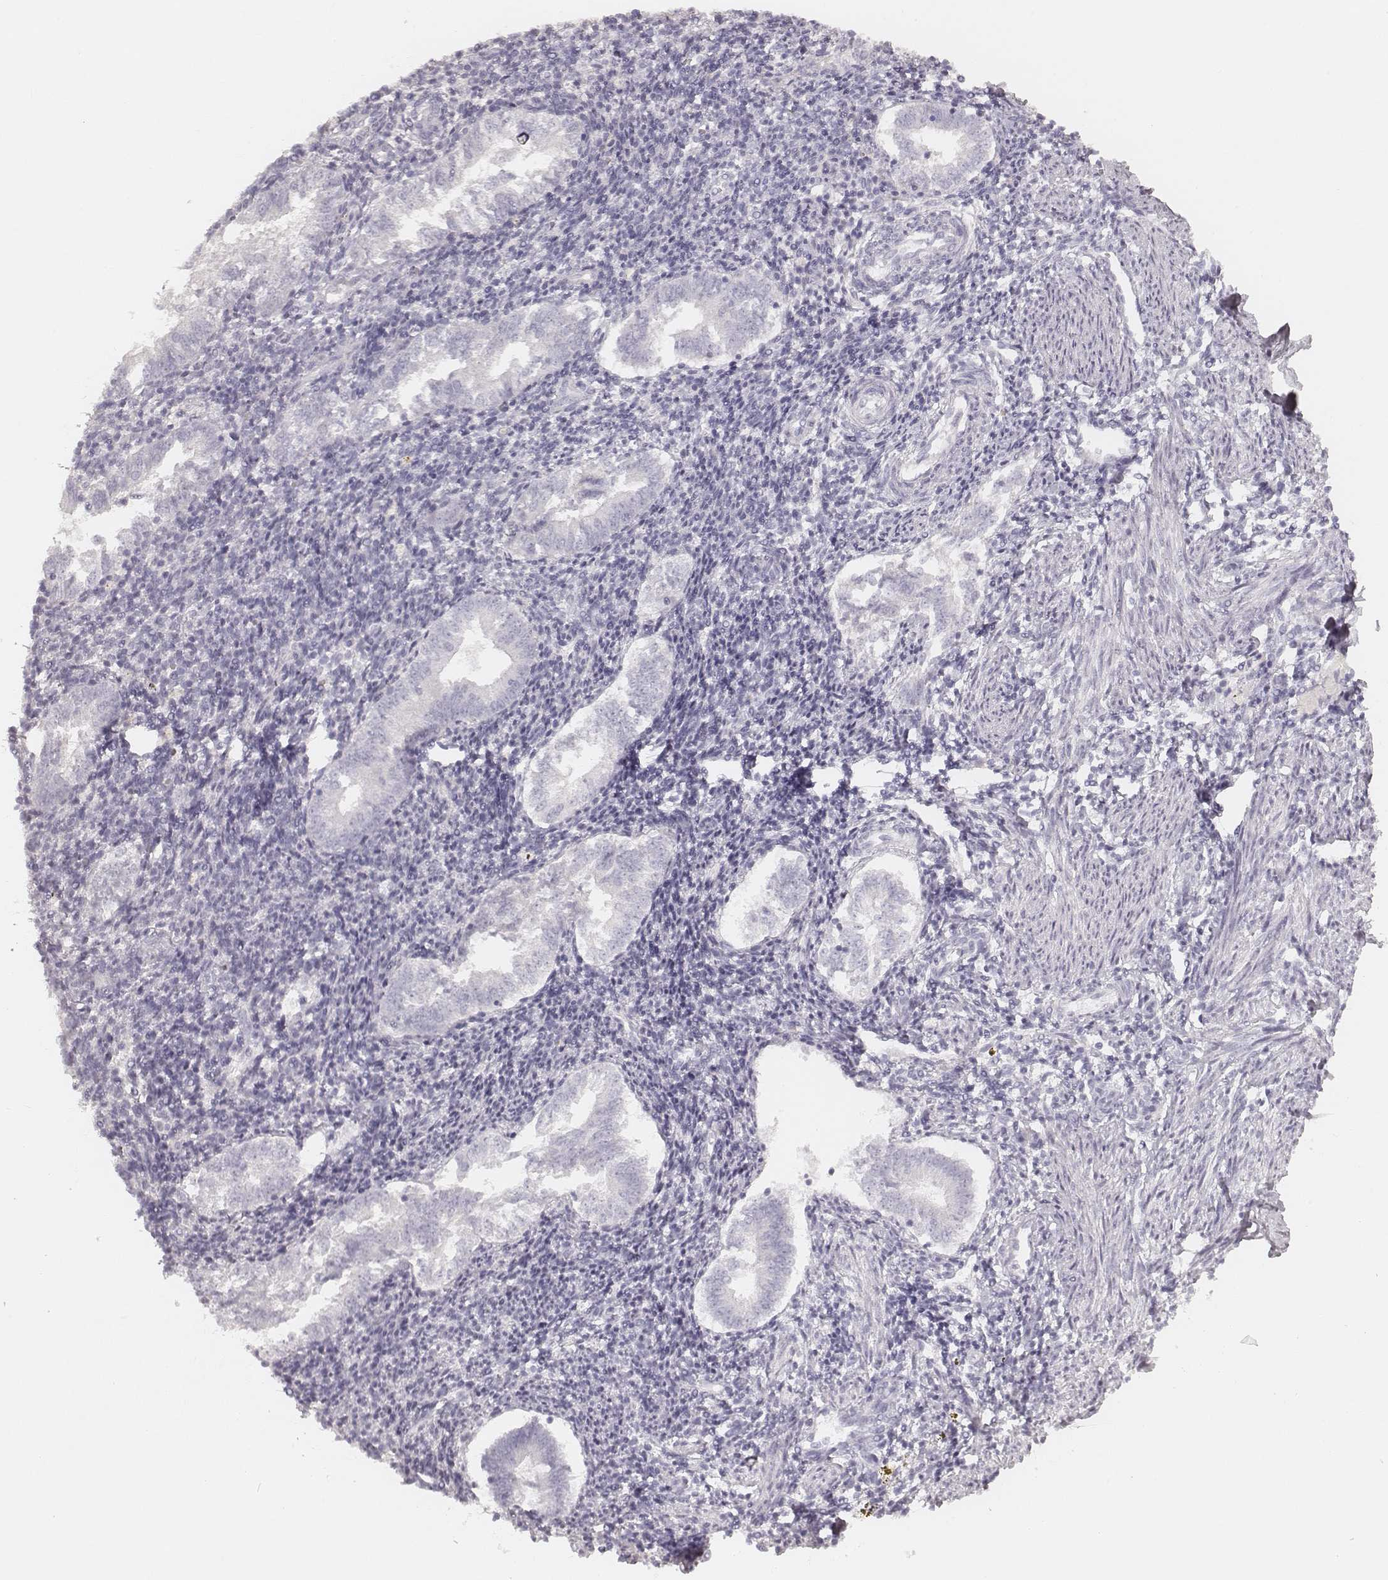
{"staining": {"intensity": "negative", "quantity": "none", "location": "none"}, "tissue": "endometrium", "cell_type": "Cells in endometrial stroma", "image_type": "normal", "snomed": [{"axis": "morphology", "description": "Normal tissue, NOS"}, {"axis": "topography", "description": "Endometrium"}], "caption": "Histopathology image shows no significant protein expression in cells in endometrial stroma of benign endometrium. Brightfield microscopy of IHC stained with DAB (brown) and hematoxylin (blue), captured at high magnification.", "gene": "KRT31", "patient": {"sex": "female", "age": 25}}